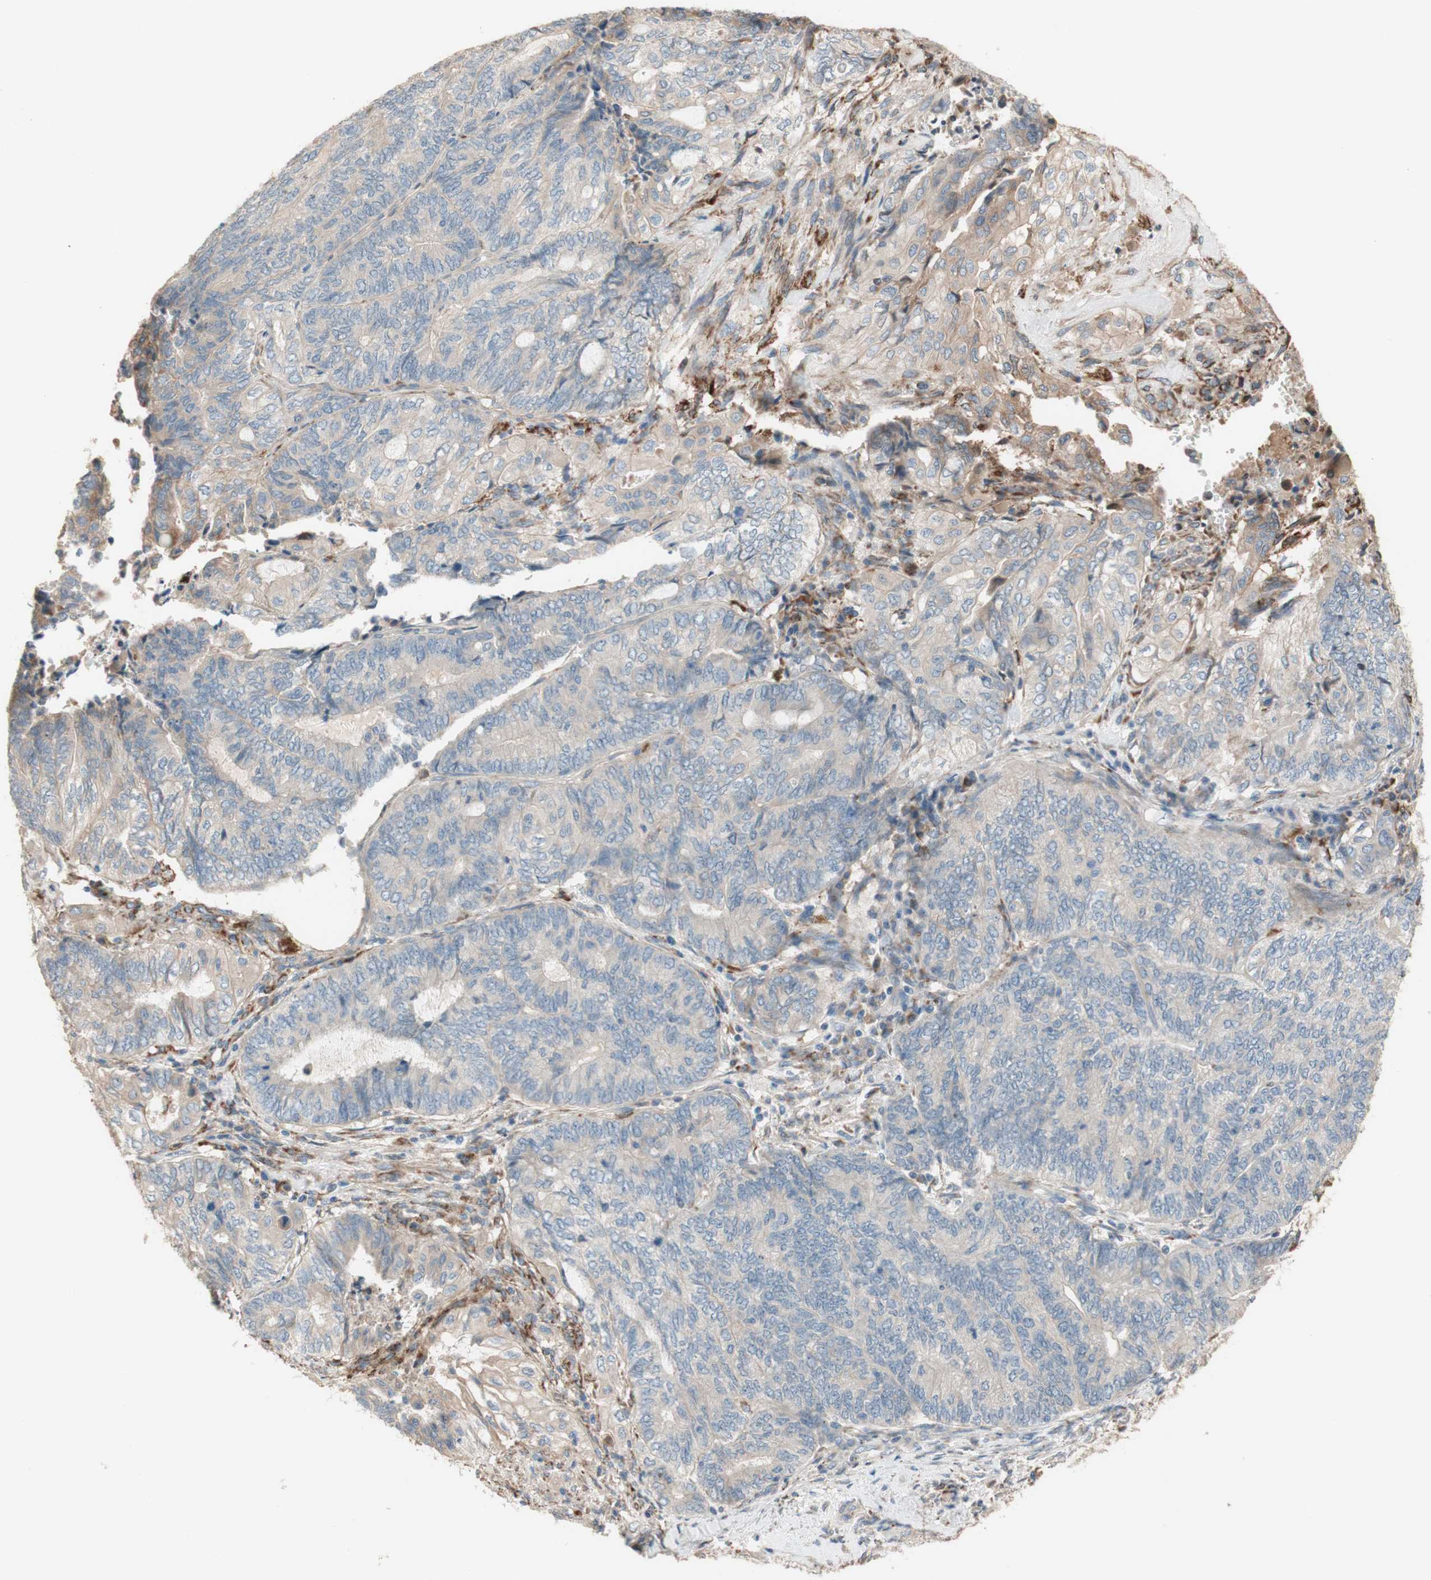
{"staining": {"intensity": "weak", "quantity": "<25%", "location": "cytoplasmic/membranous"}, "tissue": "endometrial cancer", "cell_type": "Tumor cells", "image_type": "cancer", "snomed": [{"axis": "morphology", "description": "Adenocarcinoma, NOS"}, {"axis": "topography", "description": "Uterus"}, {"axis": "topography", "description": "Endometrium"}], "caption": "There is no significant staining in tumor cells of endometrial cancer (adenocarcinoma).", "gene": "PTPN21", "patient": {"sex": "female", "age": 70}}